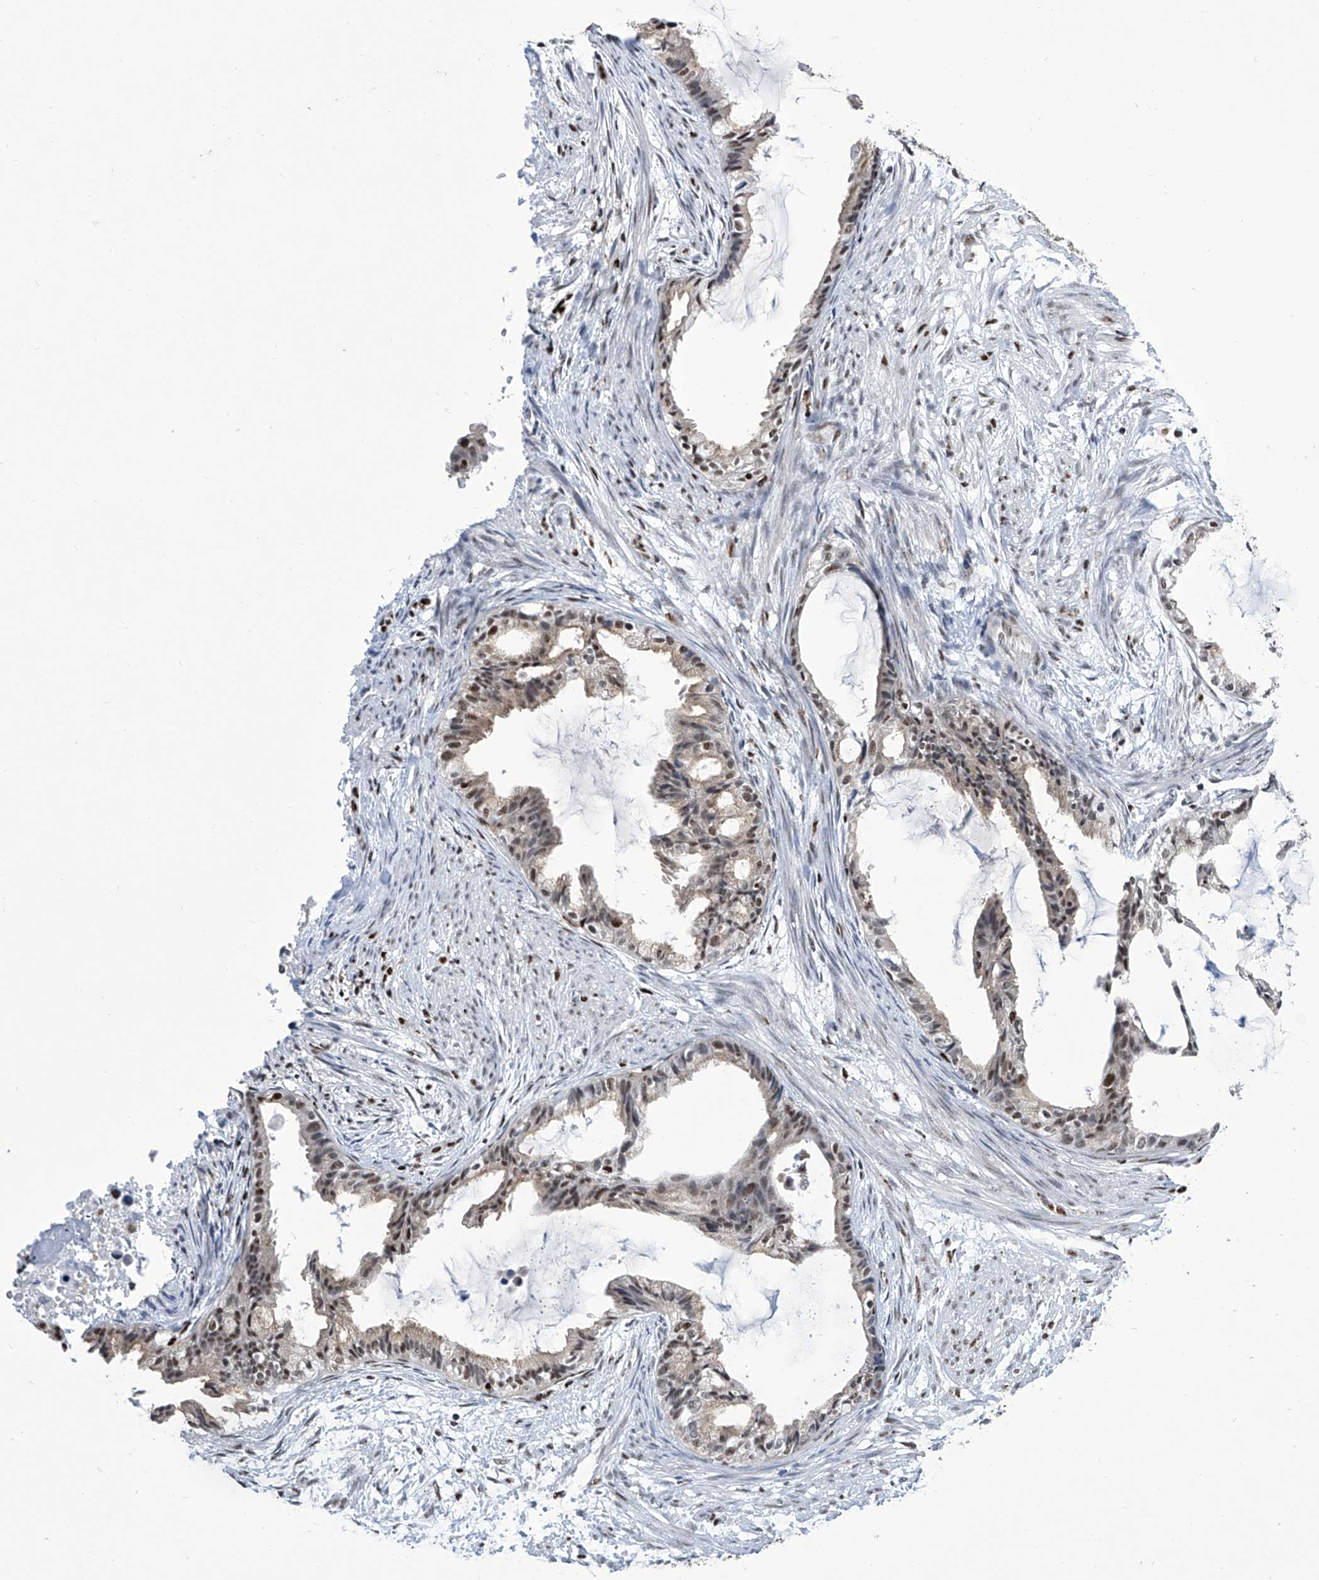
{"staining": {"intensity": "moderate", "quantity": ">75%", "location": "nuclear"}, "tissue": "cervical cancer", "cell_type": "Tumor cells", "image_type": "cancer", "snomed": [{"axis": "morphology", "description": "Normal tissue, NOS"}, {"axis": "morphology", "description": "Adenocarcinoma, NOS"}, {"axis": "topography", "description": "Cervix"}, {"axis": "topography", "description": "Endometrium"}], "caption": "Adenocarcinoma (cervical) tissue demonstrates moderate nuclear positivity in approximately >75% of tumor cells, visualized by immunohistochemistry. (Brightfield microscopy of DAB IHC at high magnification).", "gene": "SREBF2", "patient": {"sex": "female", "age": 86}}